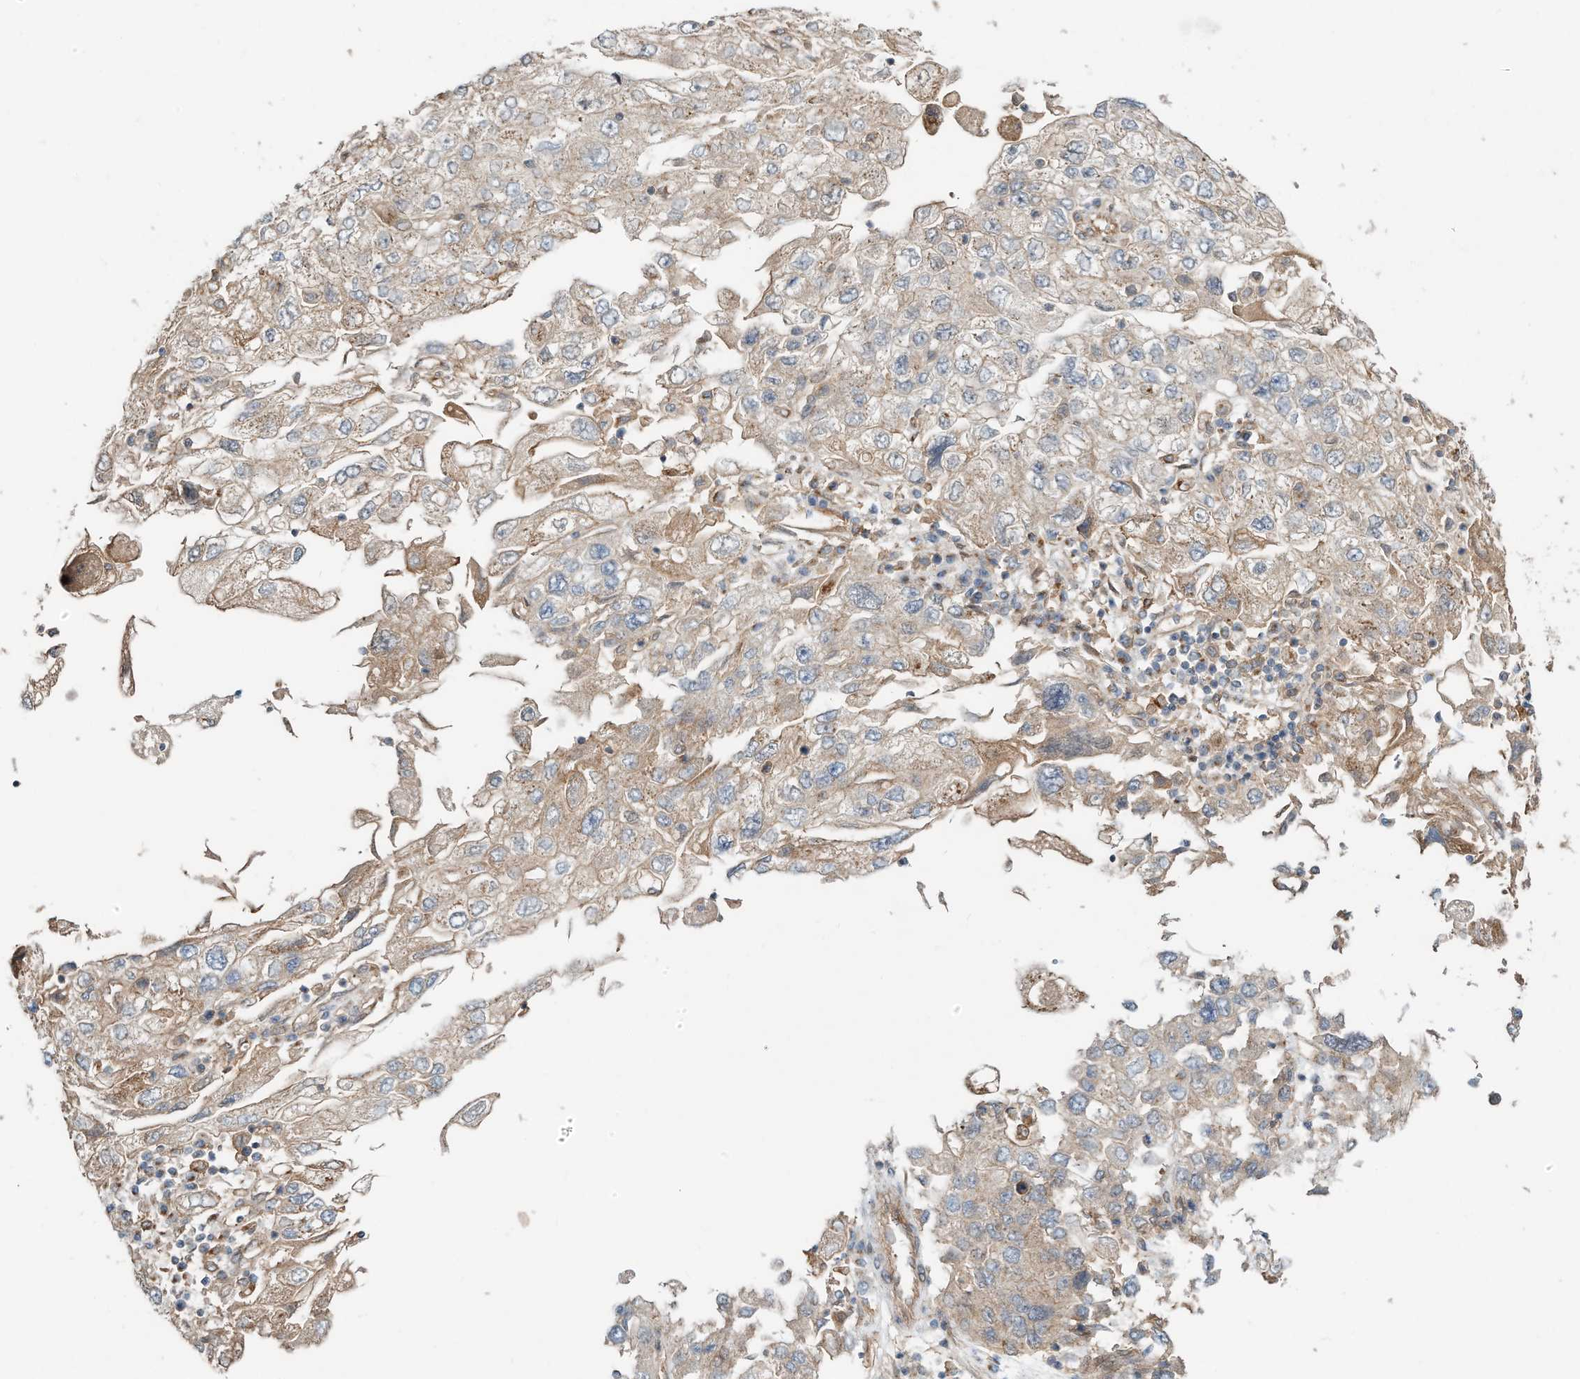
{"staining": {"intensity": "weak", "quantity": "25%-75%", "location": "cytoplasmic/membranous"}, "tissue": "endometrial cancer", "cell_type": "Tumor cells", "image_type": "cancer", "snomed": [{"axis": "morphology", "description": "Adenocarcinoma, NOS"}, {"axis": "topography", "description": "Endometrium"}], "caption": "Tumor cells display low levels of weak cytoplasmic/membranous positivity in about 25%-75% of cells in human endometrial adenocarcinoma.", "gene": "CUX1", "patient": {"sex": "female", "age": 49}}